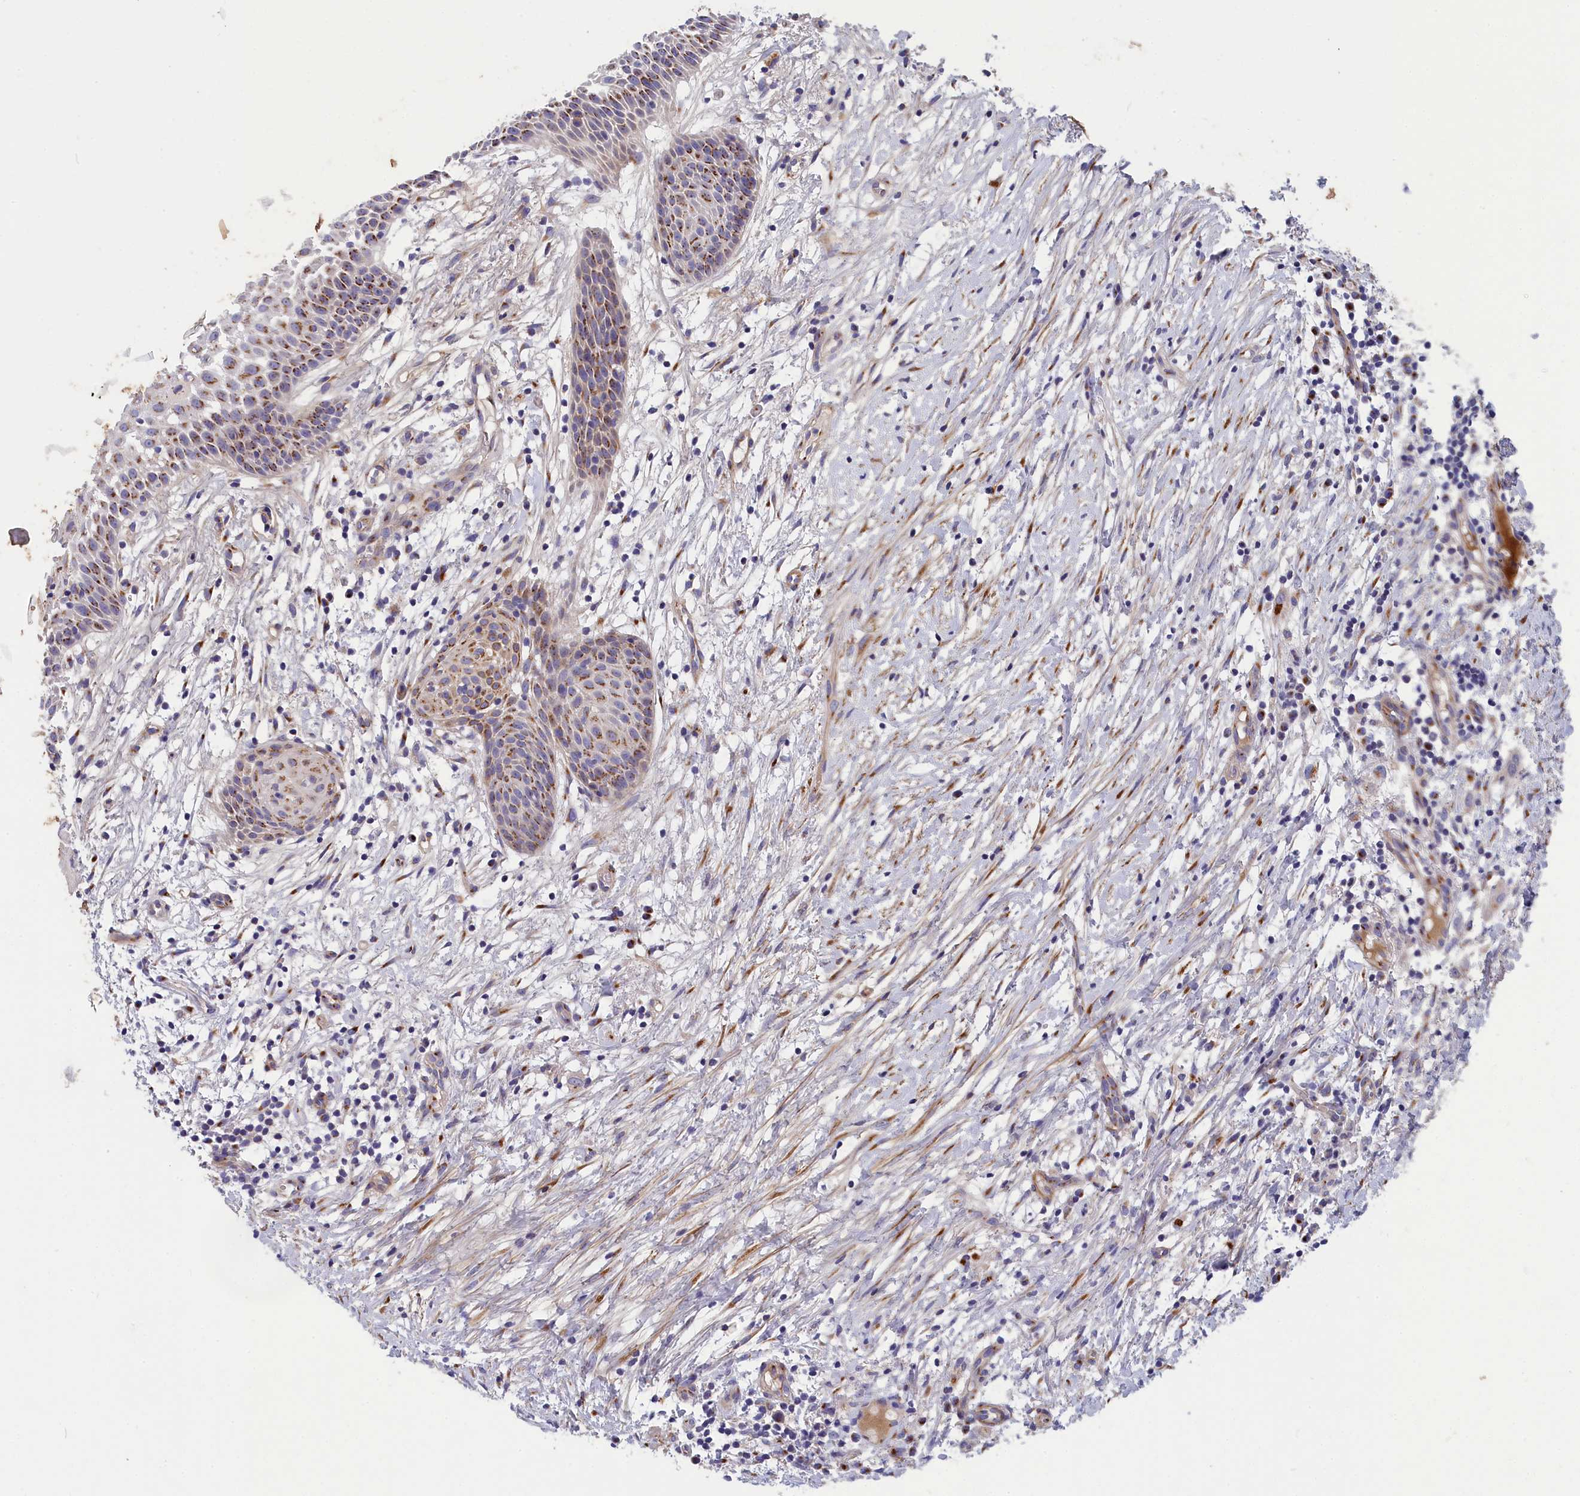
{"staining": {"intensity": "moderate", "quantity": "25%-75%", "location": "cytoplasmic/membranous"}, "tissue": "oral mucosa", "cell_type": "Squamous epithelial cells", "image_type": "normal", "snomed": [{"axis": "morphology", "description": "Normal tissue, NOS"}, {"axis": "topography", "description": "Oral tissue"}], "caption": "This micrograph reveals immunohistochemistry (IHC) staining of normal human oral mucosa, with medium moderate cytoplasmic/membranous staining in about 25%-75% of squamous epithelial cells.", "gene": "TUBGCP4", "patient": {"sex": "female", "age": 69}}